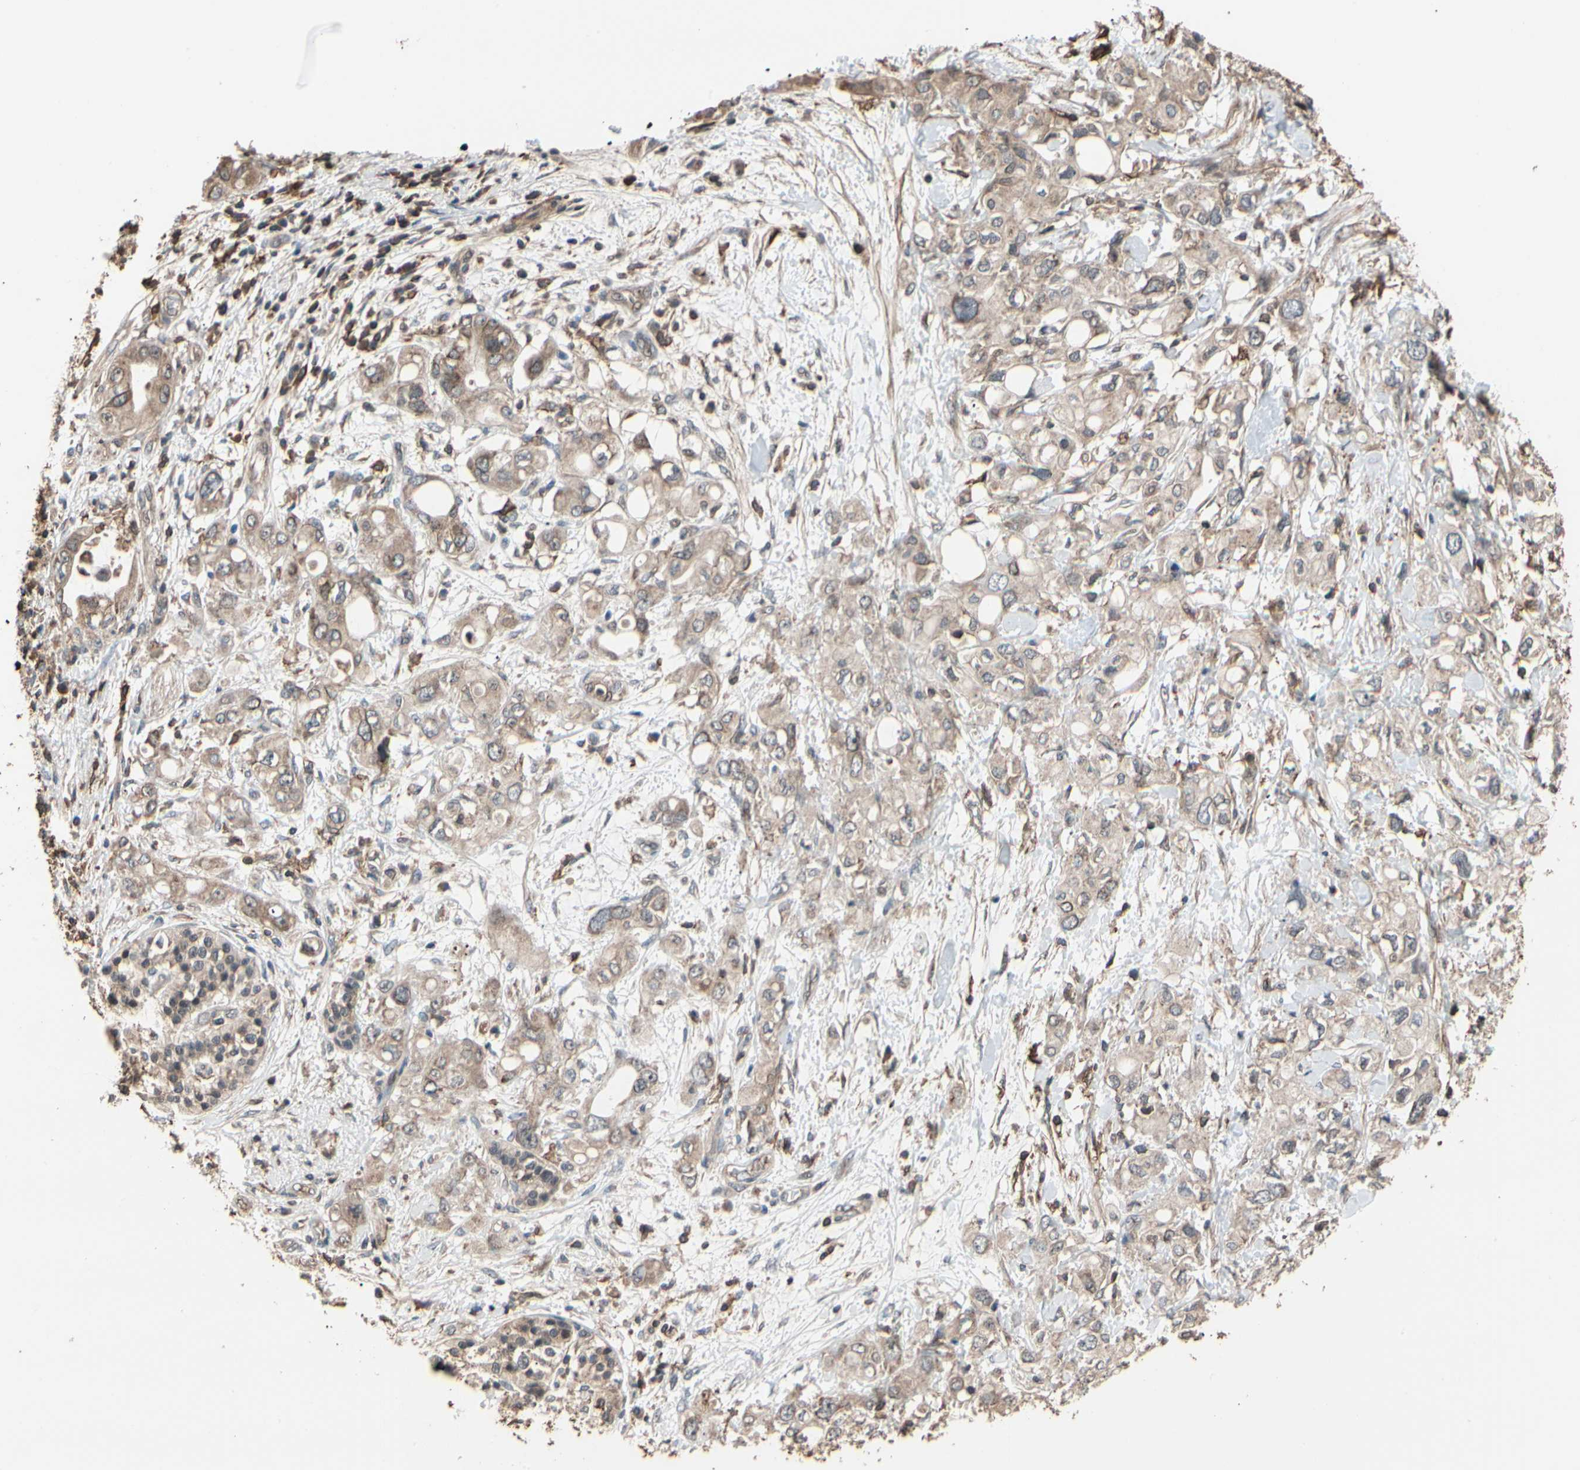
{"staining": {"intensity": "weak", "quantity": "25%-75%", "location": "cytoplasmic/membranous"}, "tissue": "pancreatic cancer", "cell_type": "Tumor cells", "image_type": "cancer", "snomed": [{"axis": "morphology", "description": "Adenocarcinoma, NOS"}, {"axis": "topography", "description": "Pancreas"}], "caption": "A low amount of weak cytoplasmic/membranous positivity is appreciated in about 25%-75% of tumor cells in pancreatic cancer tissue.", "gene": "MAPK13", "patient": {"sex": "female", "age": 56}}